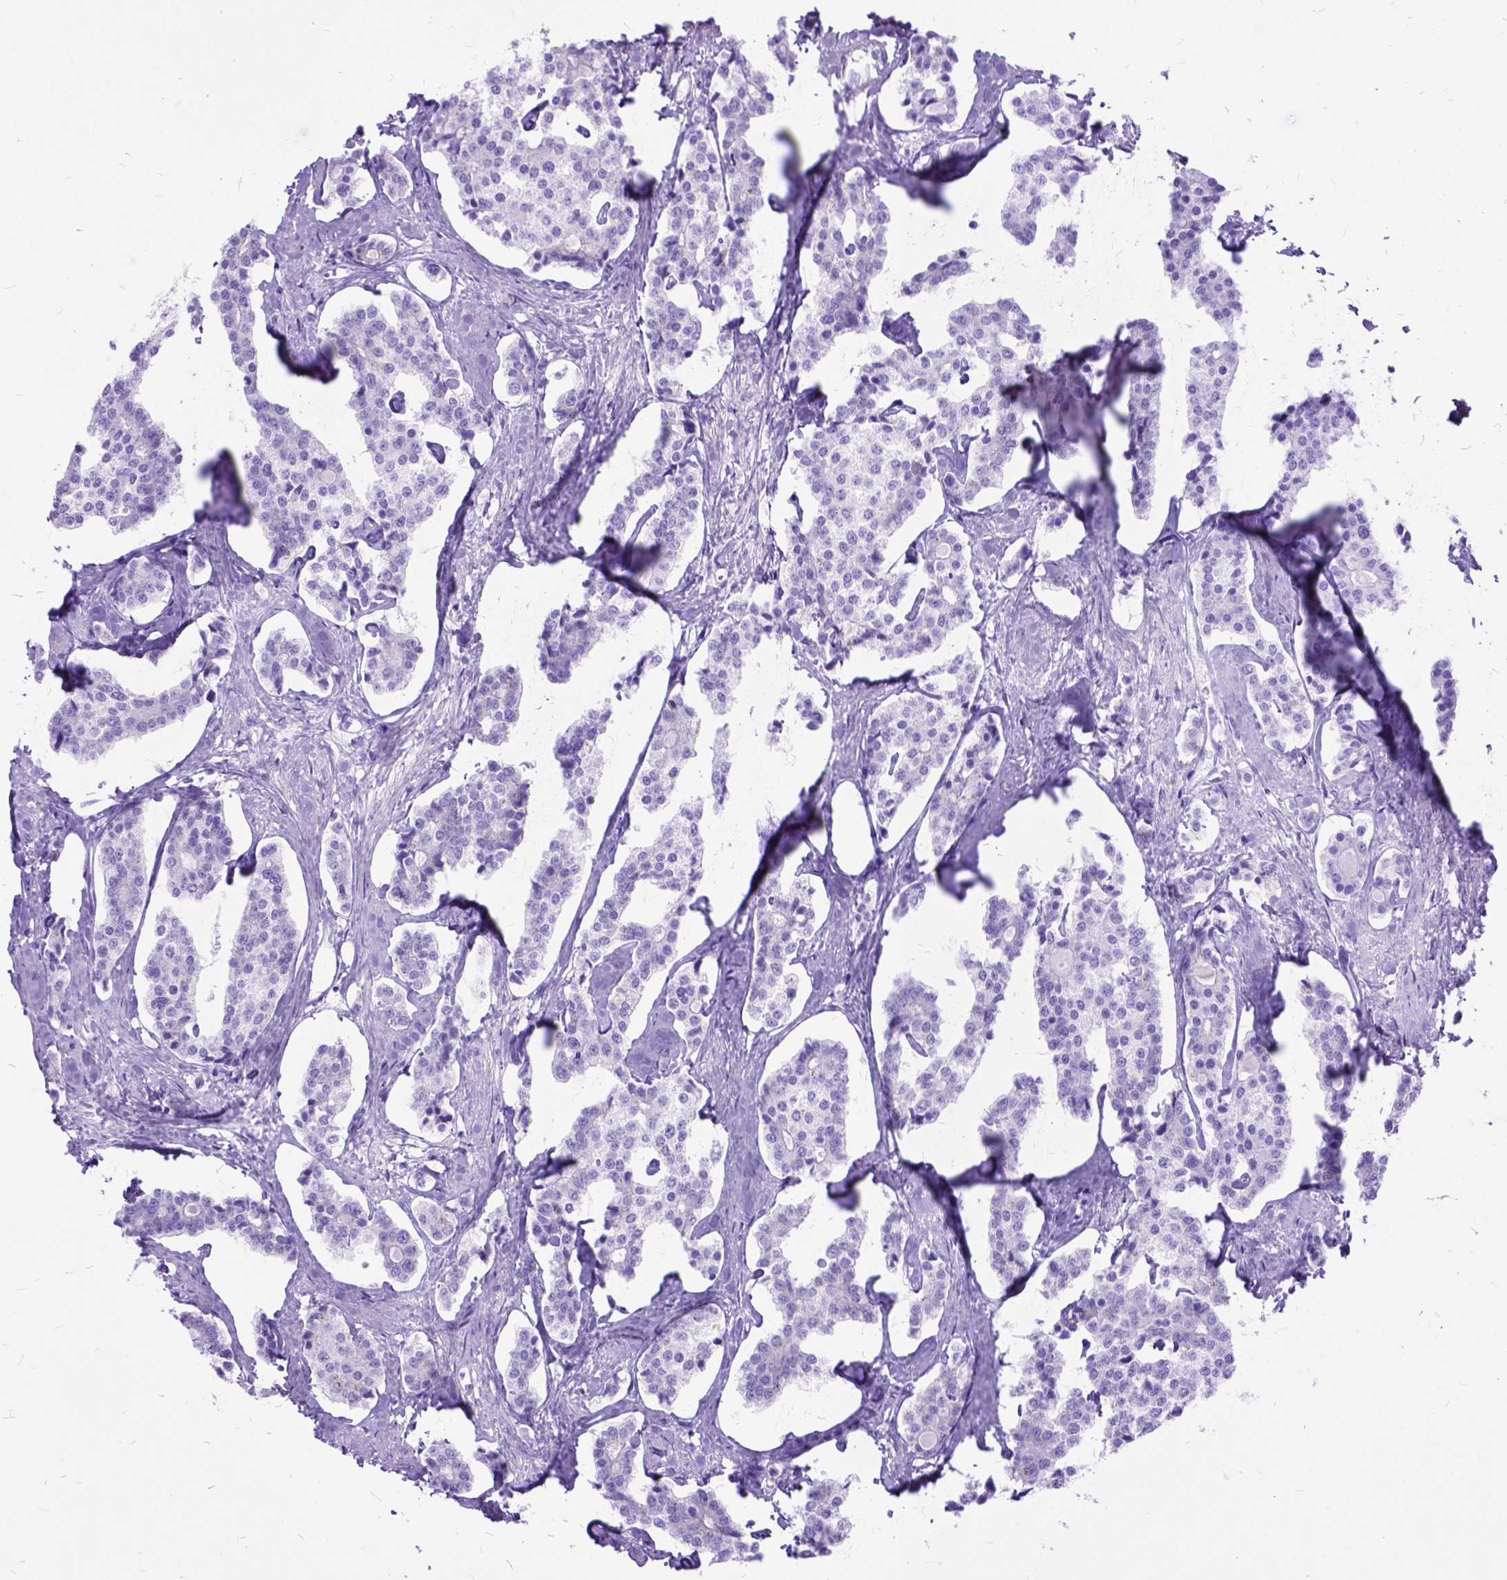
{"staining": {"intensity": "negative", "quantity": "none", "location": "none"}, "tissue": "carcinoid", "cell_type": "Tumor cells", "image_type": "cancer", "snomed": [{"axis": "morphology", "description": "Carcinoid, malignant, NOS"}, {"axis": "topography", "description": "Small intestine"}], "caption": "Protein analysis of malignant carcinoid demonstrates no significant expression in tumor cells. Brightfield microscopy of immunohistochemistry (IHC) stained with DAB (brown) and hematoxylin (blue), captured at high magnification.", "gene": "DNAH2", "patient": {"sex": "female", "age": 65}}